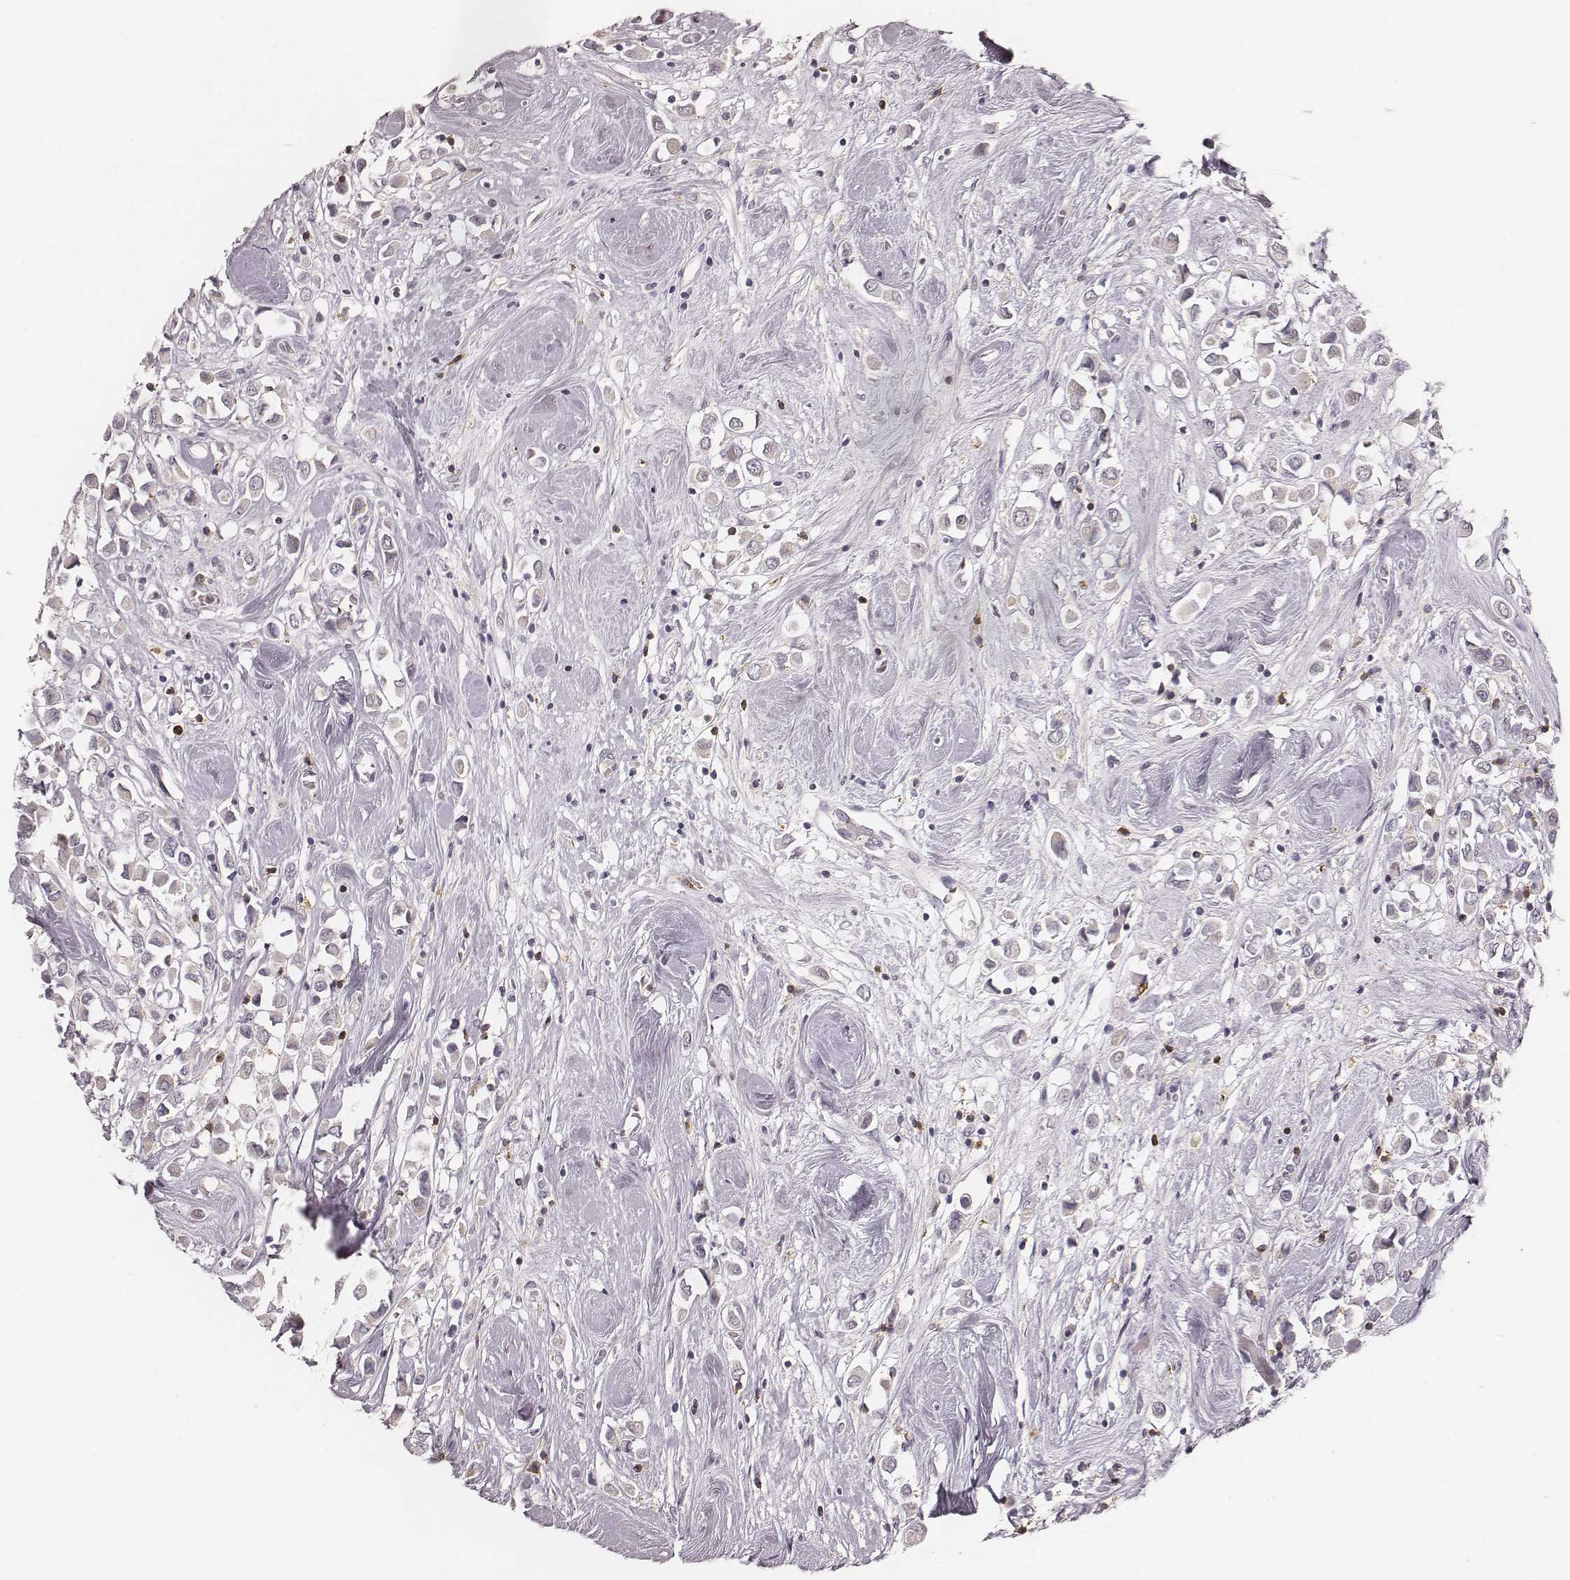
{"staining": {"intensity": "negative", "quantity": "none", "location": "none"}, "tissue": "breast cancer", "cell_type": "Tumor cells", "image_type": "cancer", "snomed": [{"axis": "morphology", "description": "Duct carcinoma"}, {"axis": "topography", "description": "Breast"}], "caption": "High power microscopy photomicrograph of an immunohistochemistry (IHC) image of breast cancer (intraductal carcinoma), revealing no significant expression in tumor cells.", "gene": "CD8A", "patient": {"sex": "female", "age": 61}}